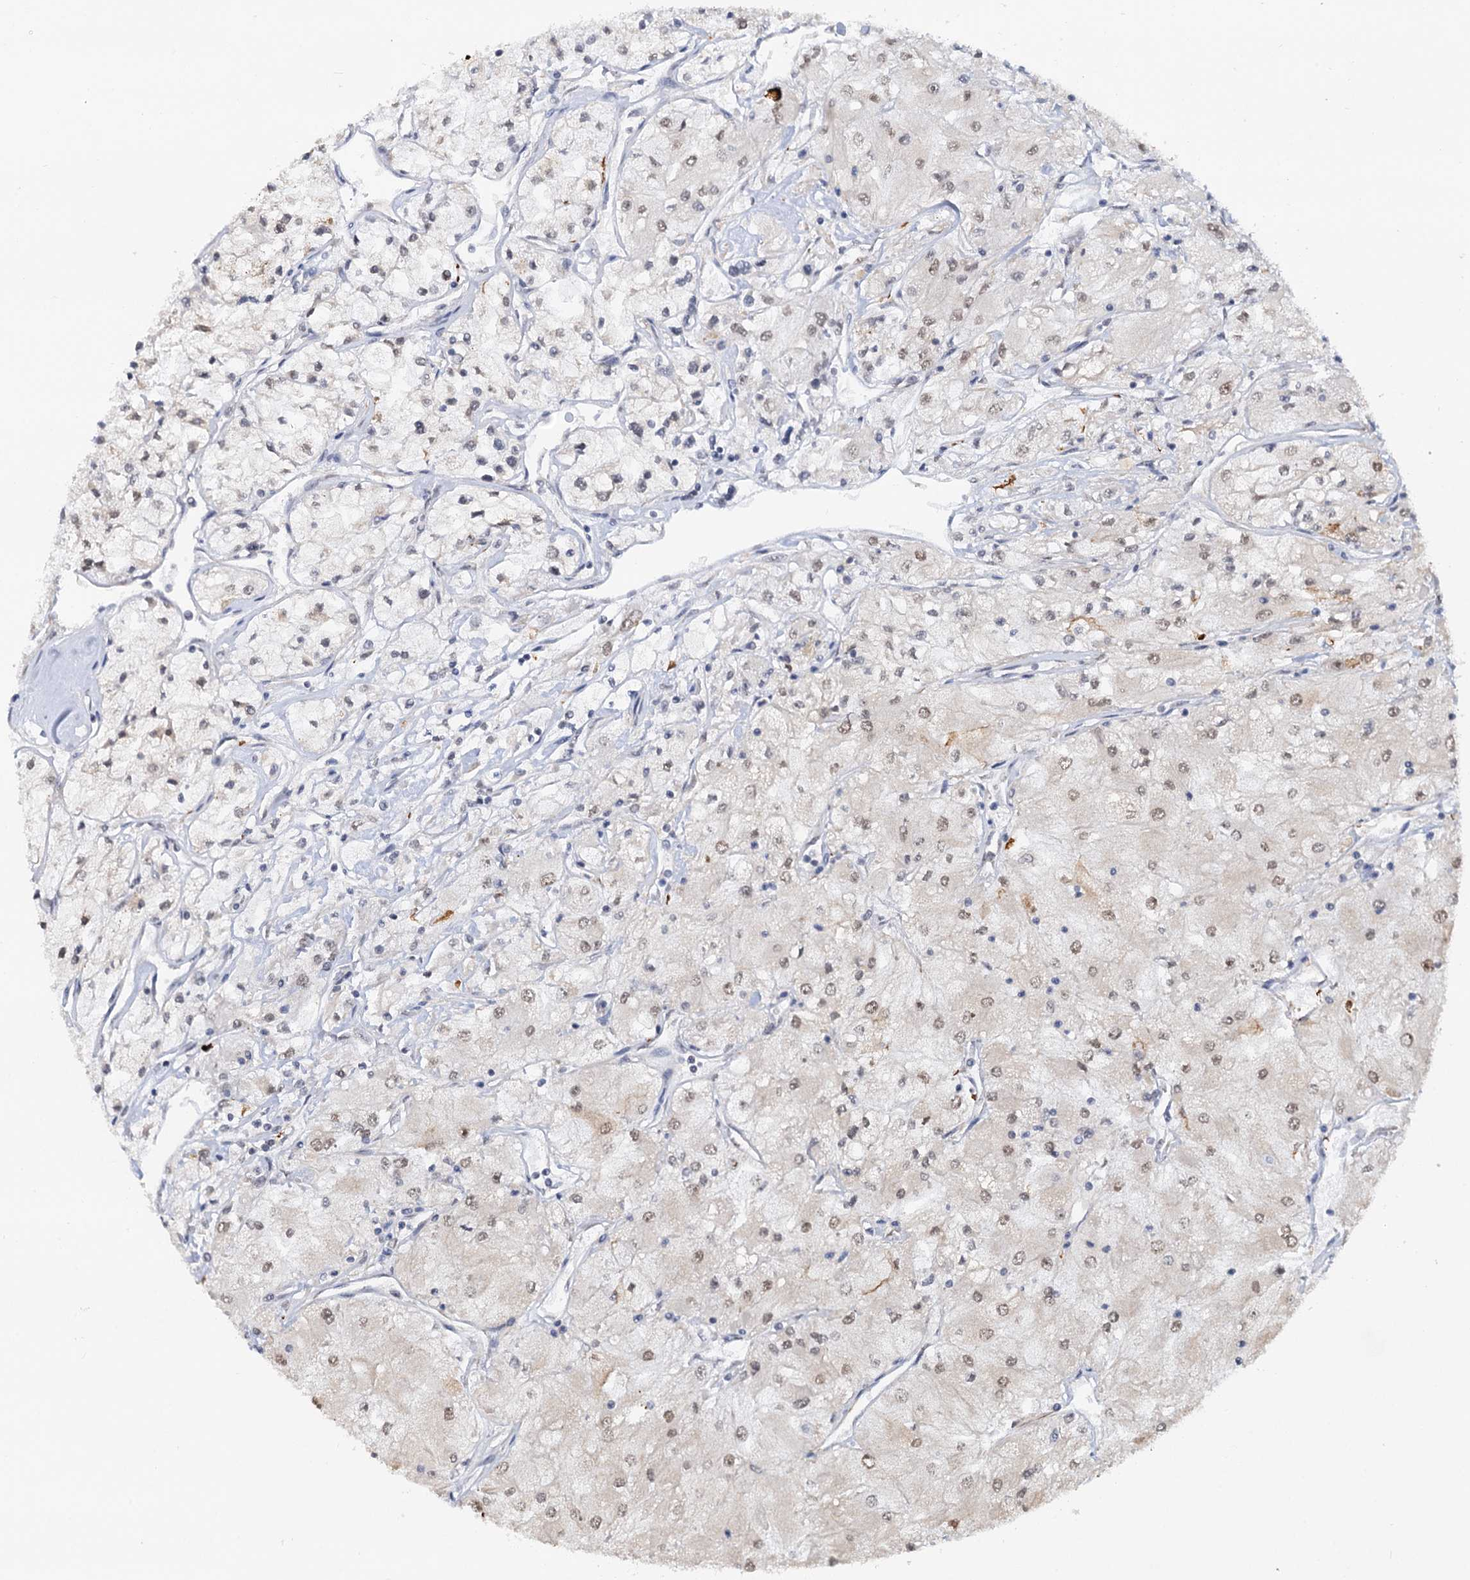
{"staining": {"intensity": "moderate", "quantity": "25%-75%", "location": "nuclear"}, "tissue": "renal cancer", "cell_type": "Tumor cells", "image_type": "cancer", "snomed": [{"axis": "morphology", "description": "Adenocarcinoma, NOS"}, {"axis": "topography", "description": "Kidney"}], "caption": "Protein expression analysis of adenocarcinoma (renal) reveals moderate nuclear positivity in about 25%-75% of tumor cells.", "gene": "NAT10", "patient": {"sex": "male", "age": 80}}